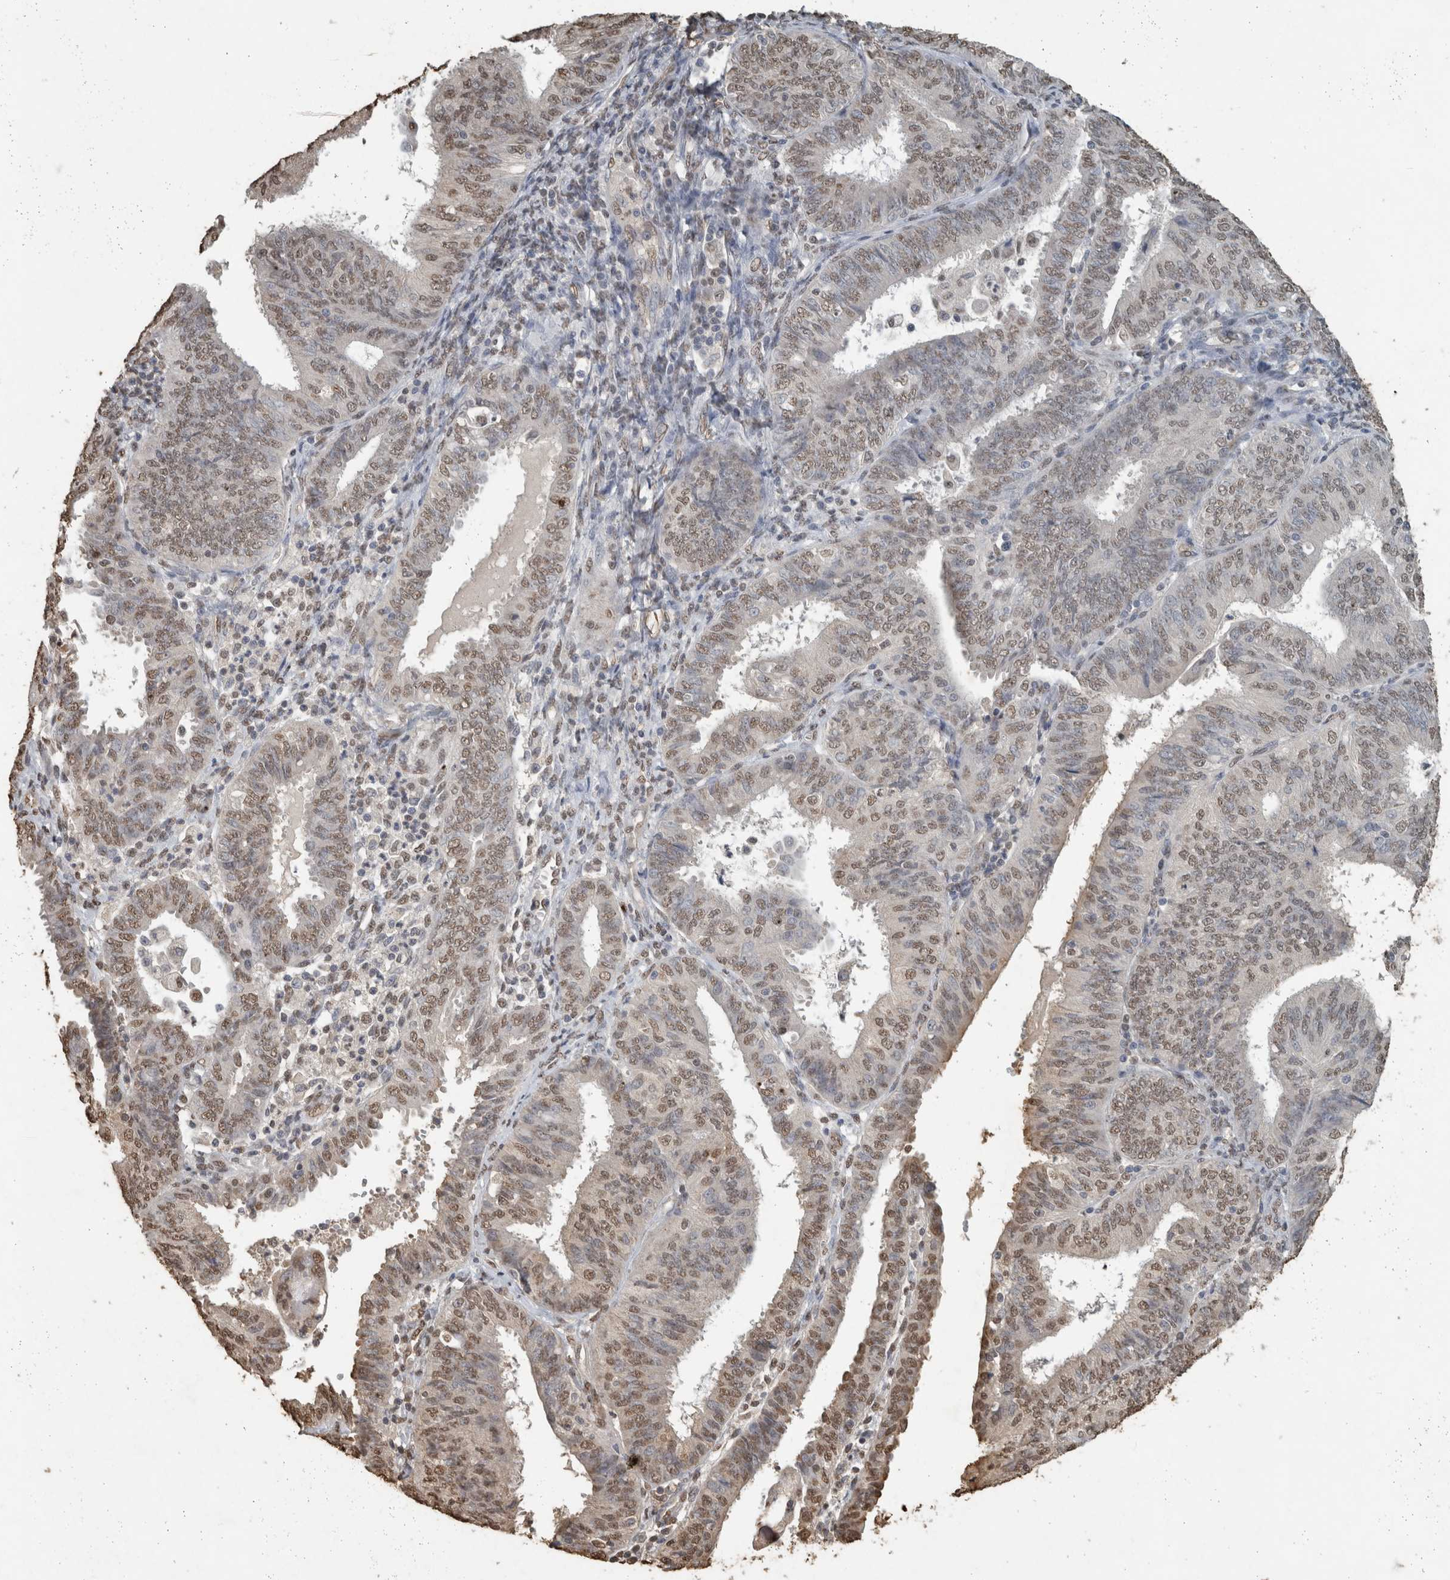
{"staining": {"intensity": "weak", "quantity": ">75%", "location": "nuclear"}, "tissue": "endometrial cancer", "cell_type": "Tumor cells", "image_type": "cancer", "snomed": [{"axis": "morphology", "description": "Adenocarcinoma, NOS"}, {"axis": "topography", "description": "Endometrium"}], "caption": "Immunohistochemistry (IHC) staining of endometrial cancer, which displays low levels of weak nuclear positivity in about >75% of tumor cells indicating weak nuclear protein expression. The staining was performed using DAB (brown) for protein detection and nuclei were counterstained in hematoxylin (blue).", "gene": "HAND2", "patient": {"sex": "female", "age": 58}}